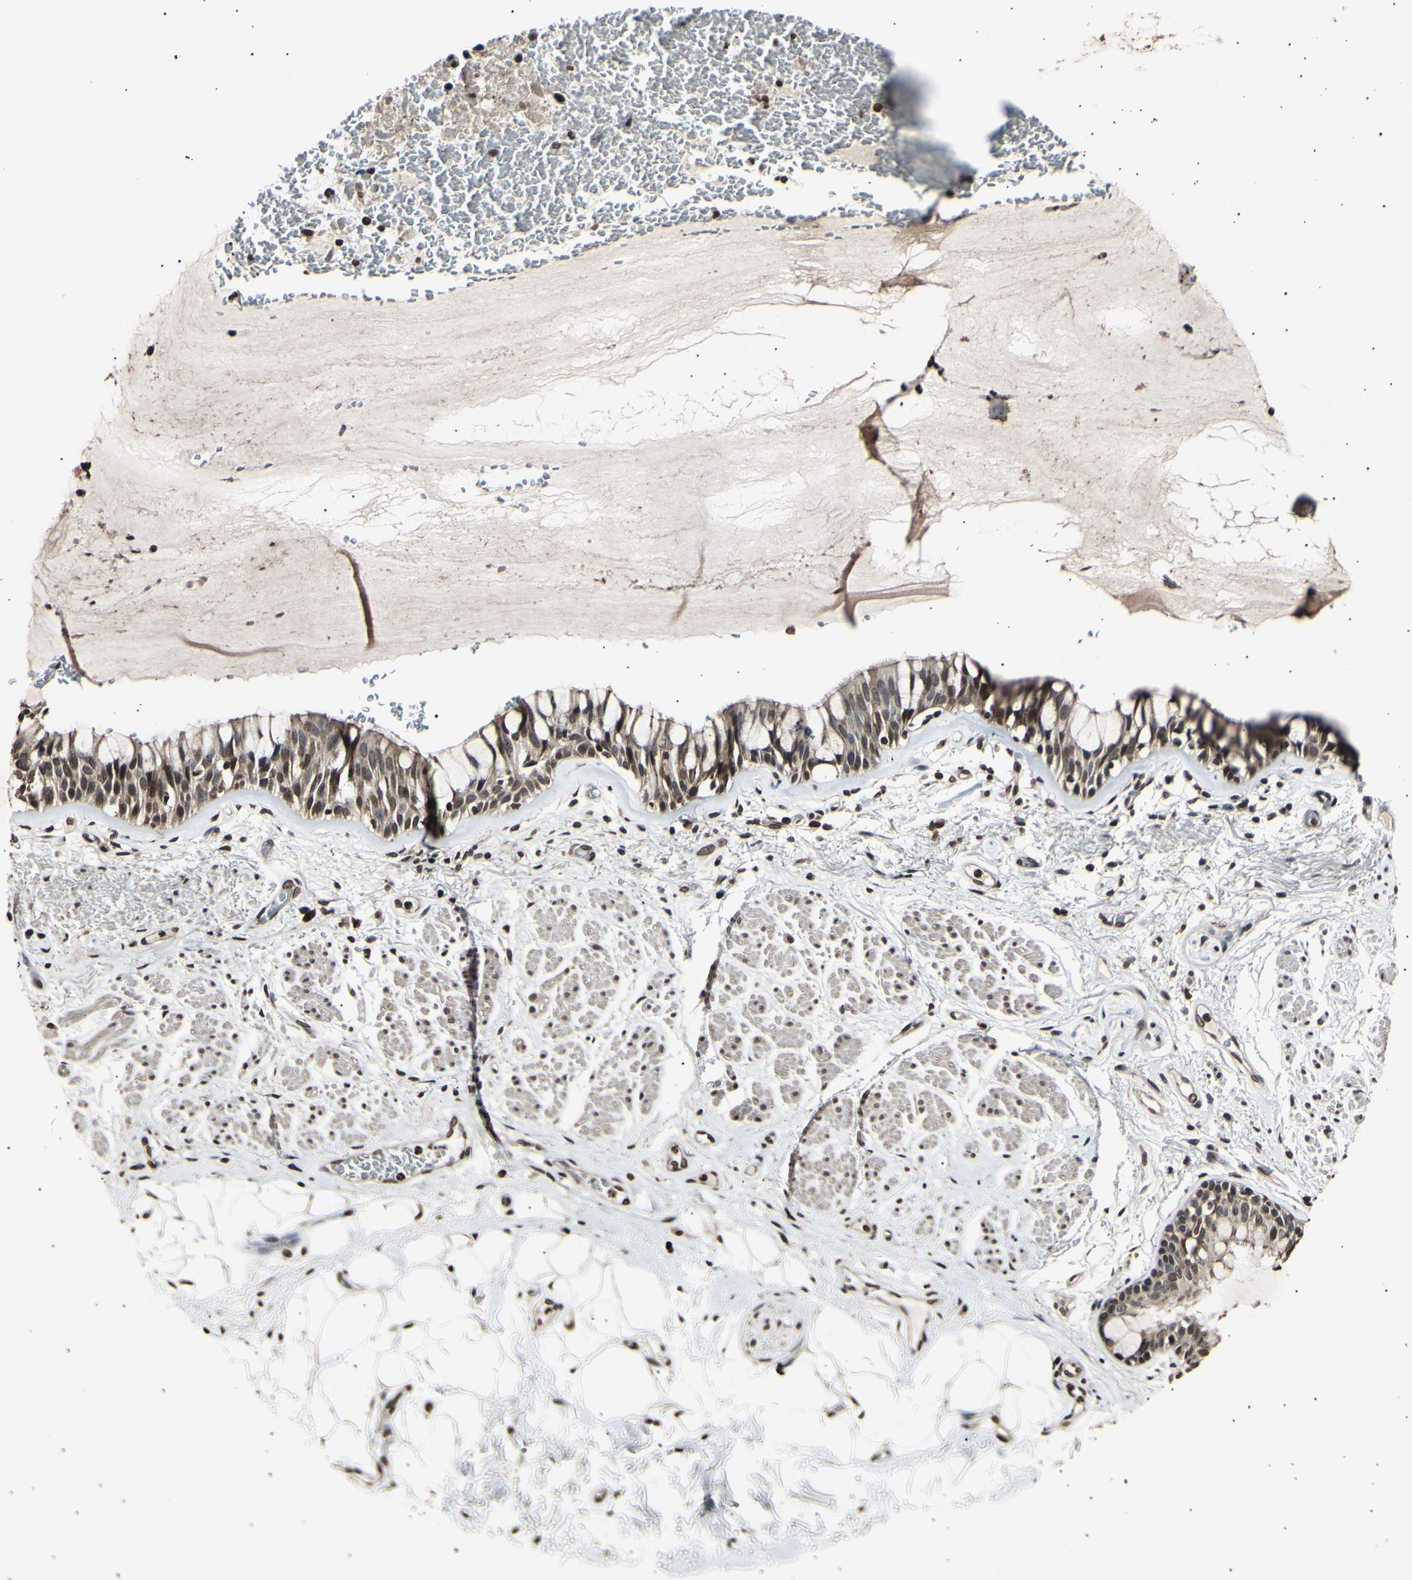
{"staining": {"intensity": "moderate", "quantity": ">75%", "location": "cytoplasmic/membranous,nuclear"}, "tissue": "bronchus", "cell_type": "Respiratory epithelial cells", "image_type": "normal", "snomed": [{"axis": "morphology", "description": "Normal tissue, NOS"}, {"axis": "topography", "description": "Bronchus"}], "caption": "Immunohistochemical staining of unremarkable human bronchus exhibits >75% levels of moderate cytoplasmic/membranous,nuclear protein staining in about >75% of respiratory epithelial cells. Ihc stains the protein in brown and the nuclei are stained blue.", "gene": "ANAPC7", "patient": {"sex": "male", "age": 66}}